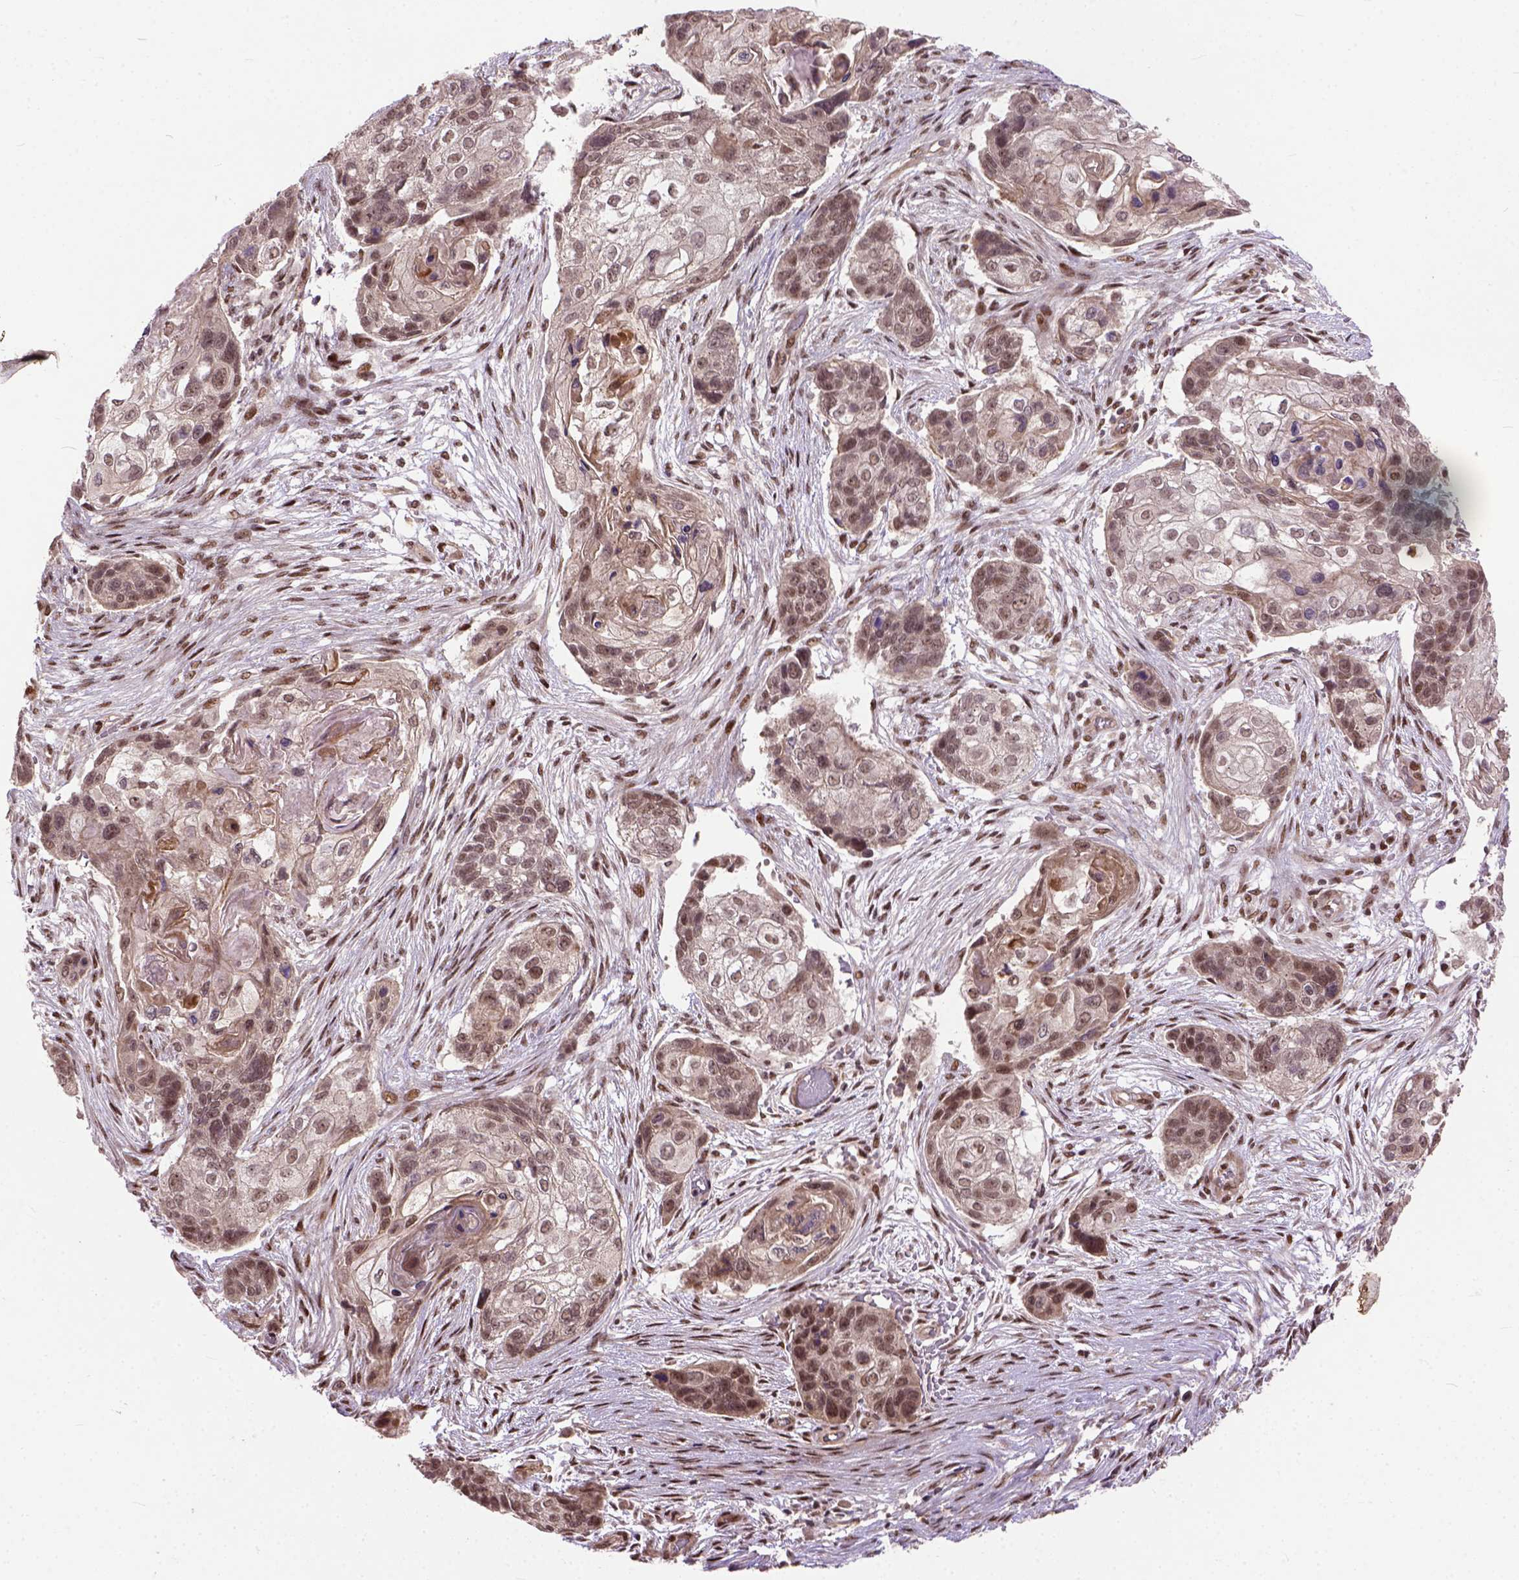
{"staining": {"intensity": "moderate", "quantity": ">75%", "location": "nuclear"}, "tissue": "lung cancer", "cell_type": "Tumor cells", "image_type": "cancer", "snomed": [{"axis": "morphology", "description": "Squamous cell carcinoma, NOS"}, {"axis": "topography", "description": "Lung"}], "caption": "Moderate nuclear staining for a protein is identified in approximately >75% of tumor cells of lung cancer using immunohistochemistry (IHC).", "gene": "ZNF630", "patient": {"sex": "male", "age": 69}}